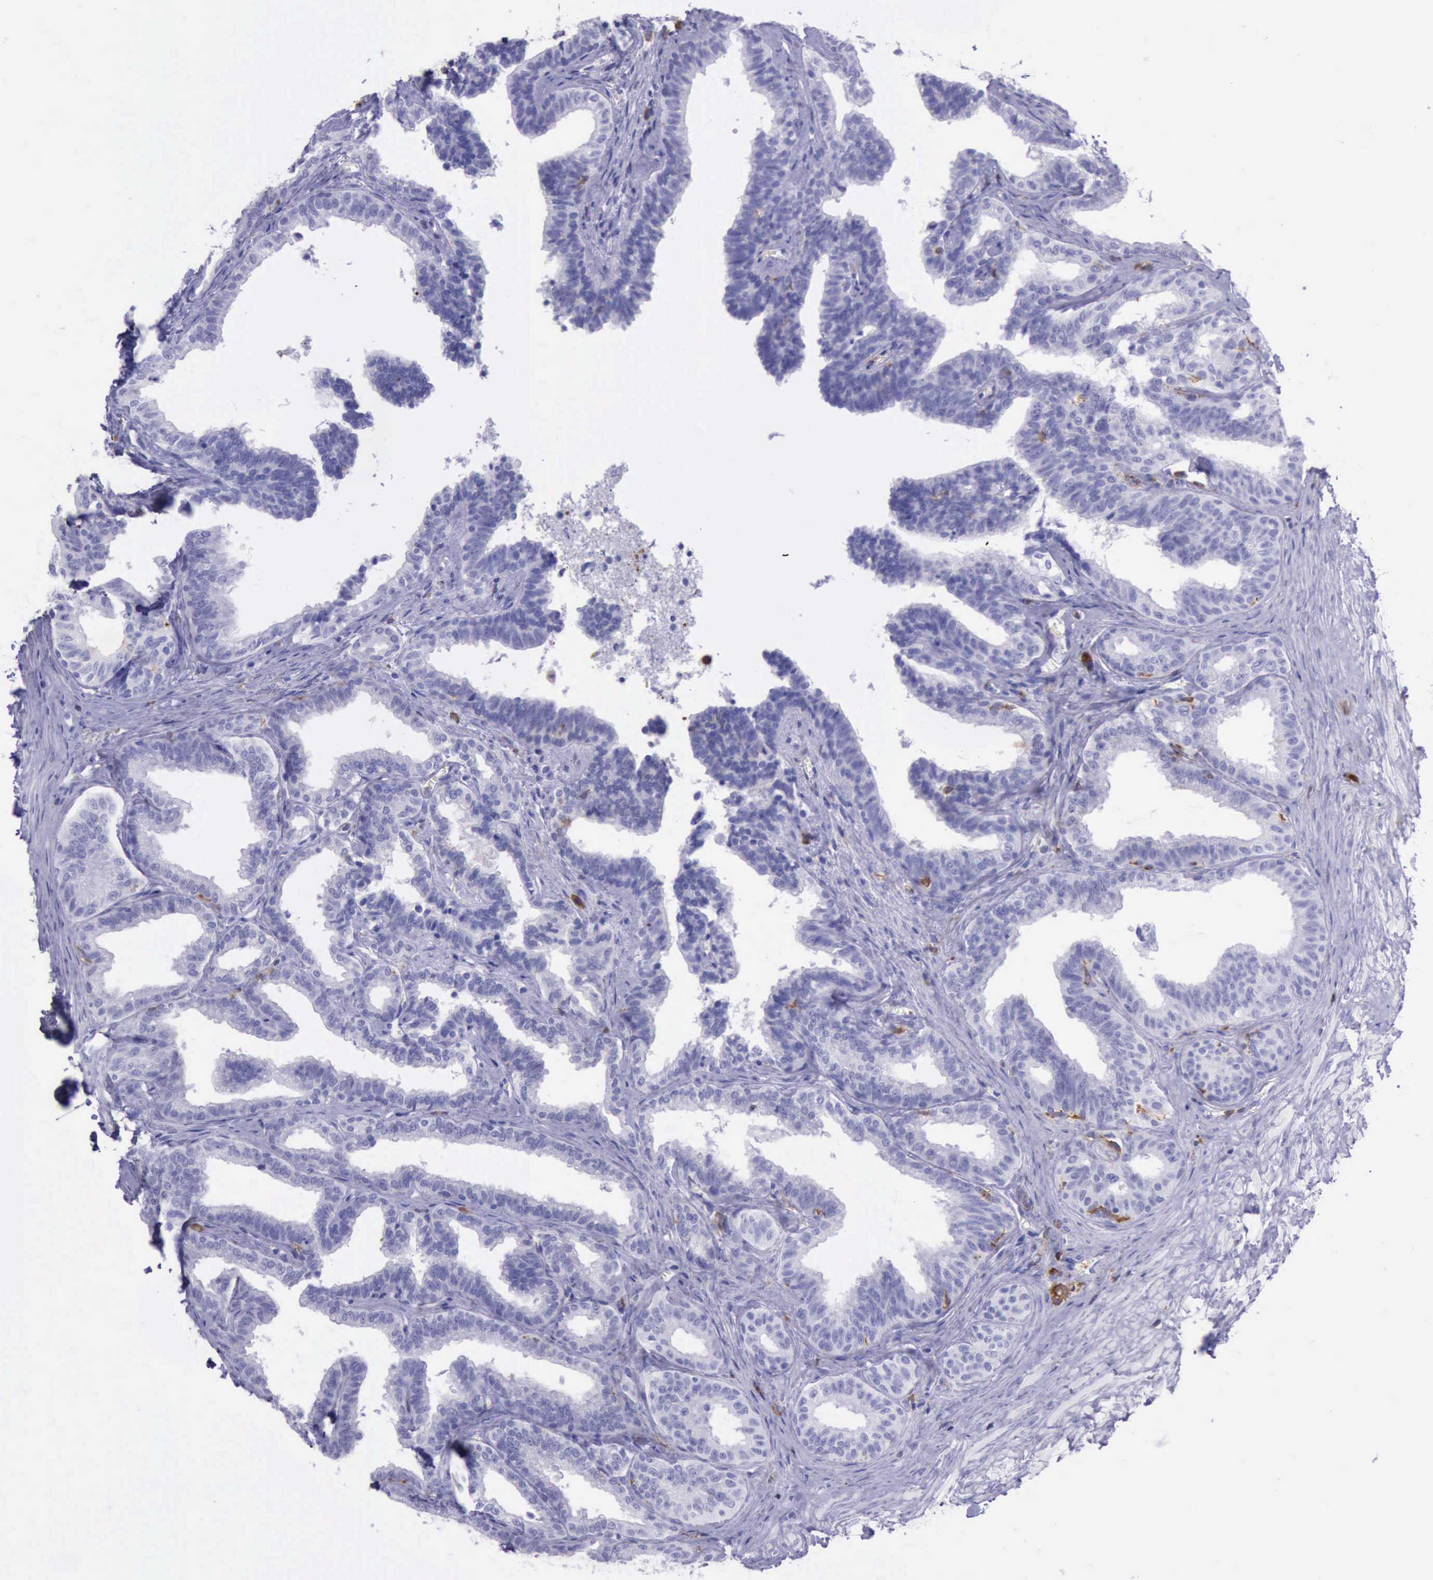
{"staining": {"intensity": "negative", "quantity": "none", "location": "none"}, "tissue": "seminal vesicle", "cell_type": "Glandular cells", "image_type": "normal", "snomed": [{"axis": "morphology", "description": "Normal tissue, NOS"}, {"axis": "topography", "description": "Seminal veicle"}], "caption": "DAB immunohistochemical staining of normal seminal vesicle reveals no significant expression in glandular cells.", "gene": "BTK", "patient": {"sex": "male", "age": 26}}